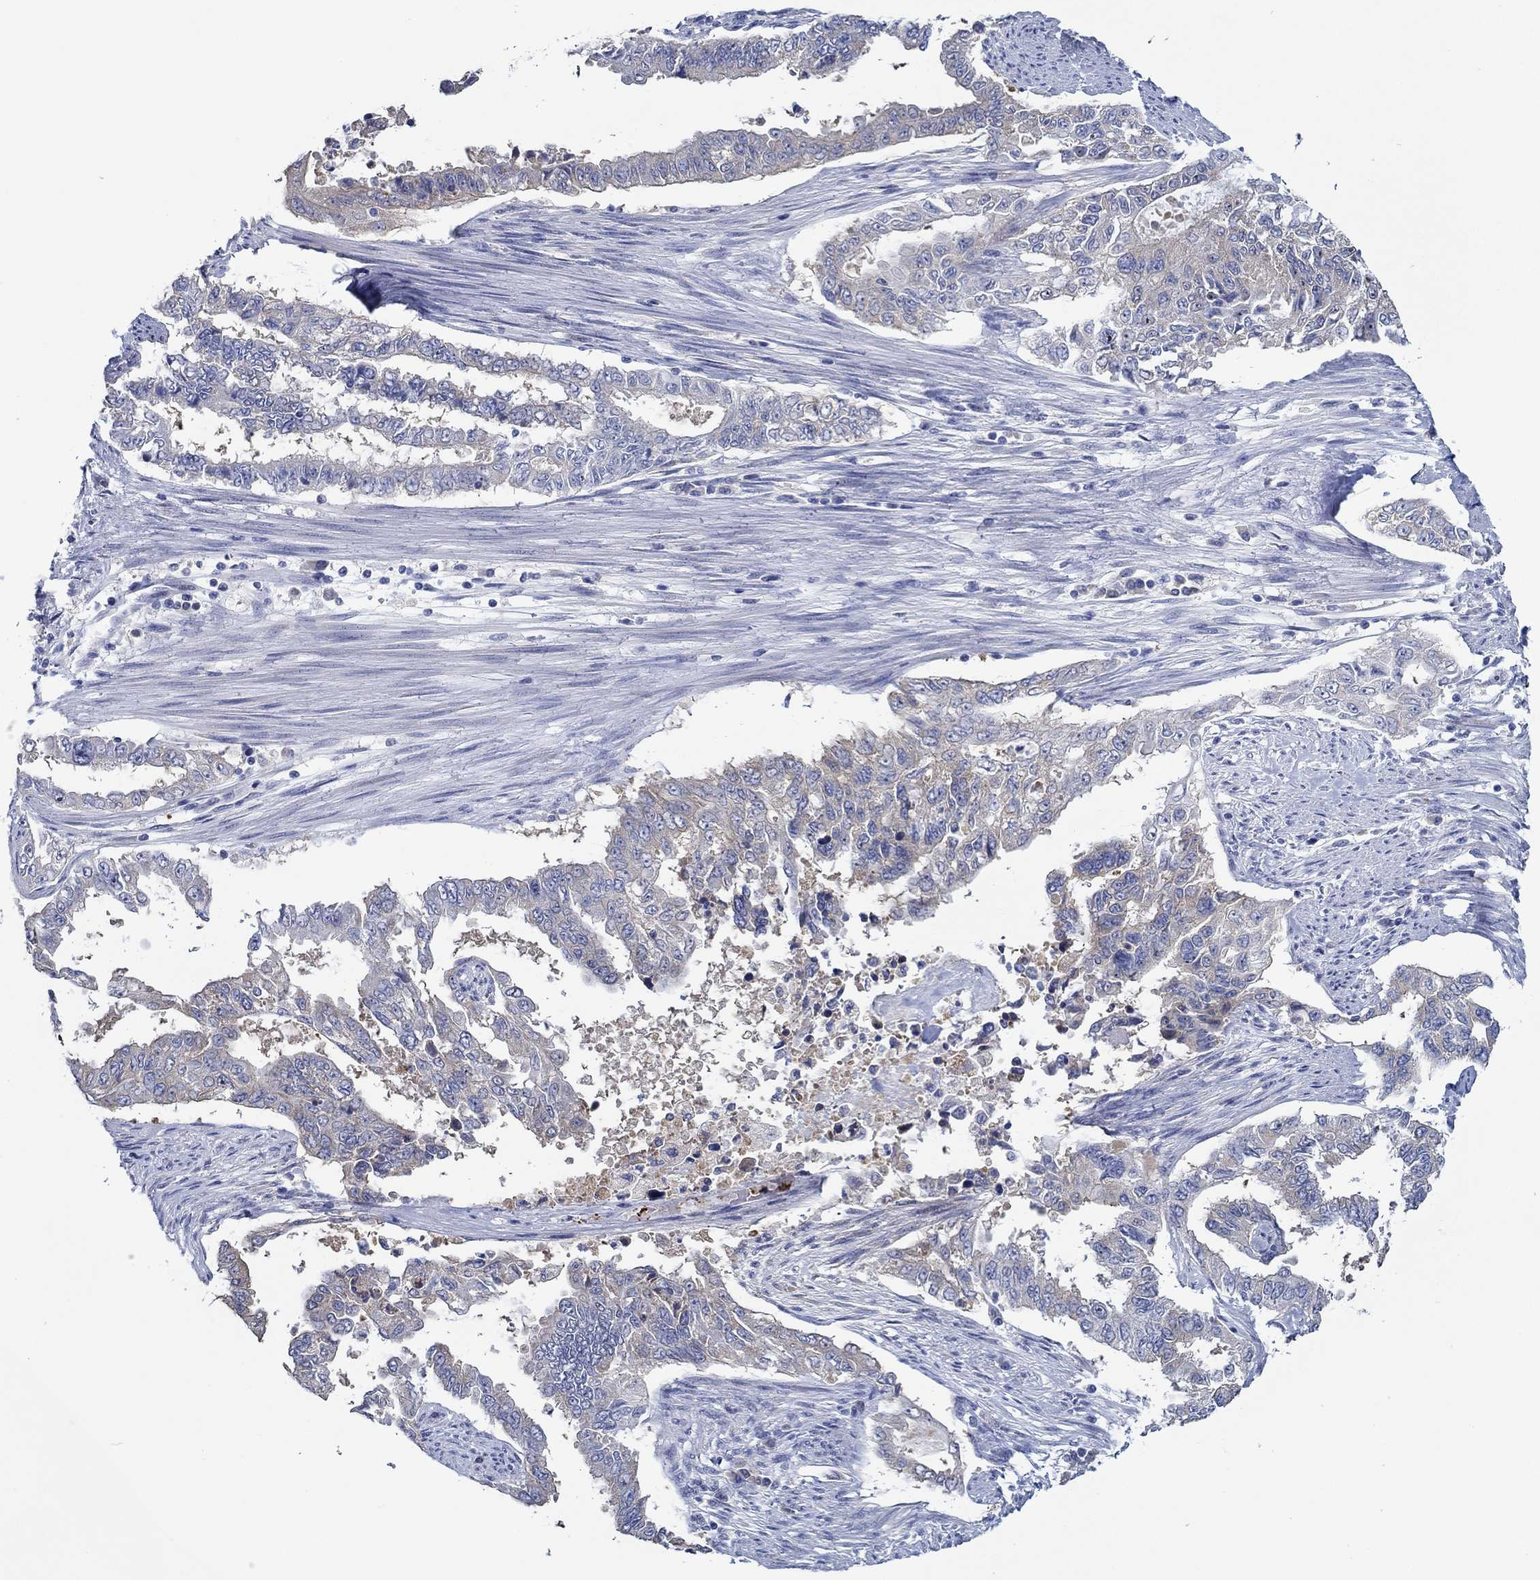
{"staining": {"intensity": "negative", "quantity": "none", "location": "none"}, "tissue": "endometrial cancer", "cell_type": "Tumor cells", "image_type": "cancer", "snomed": [{"axis": "morphology", "description": "Adenocarcinoma, NOS"}, {"axis": "topography", "description": "Uterus"}], "caption": "Immunohistochemistry (IHC) photomicrograph of neoplastic tissue: human endometrial adenocarcinoma stained with DAB shows no significant protein positivity in tumor cells.", "gene": "SLC27A3", "patient": {"sex": "female", "age": 59}}